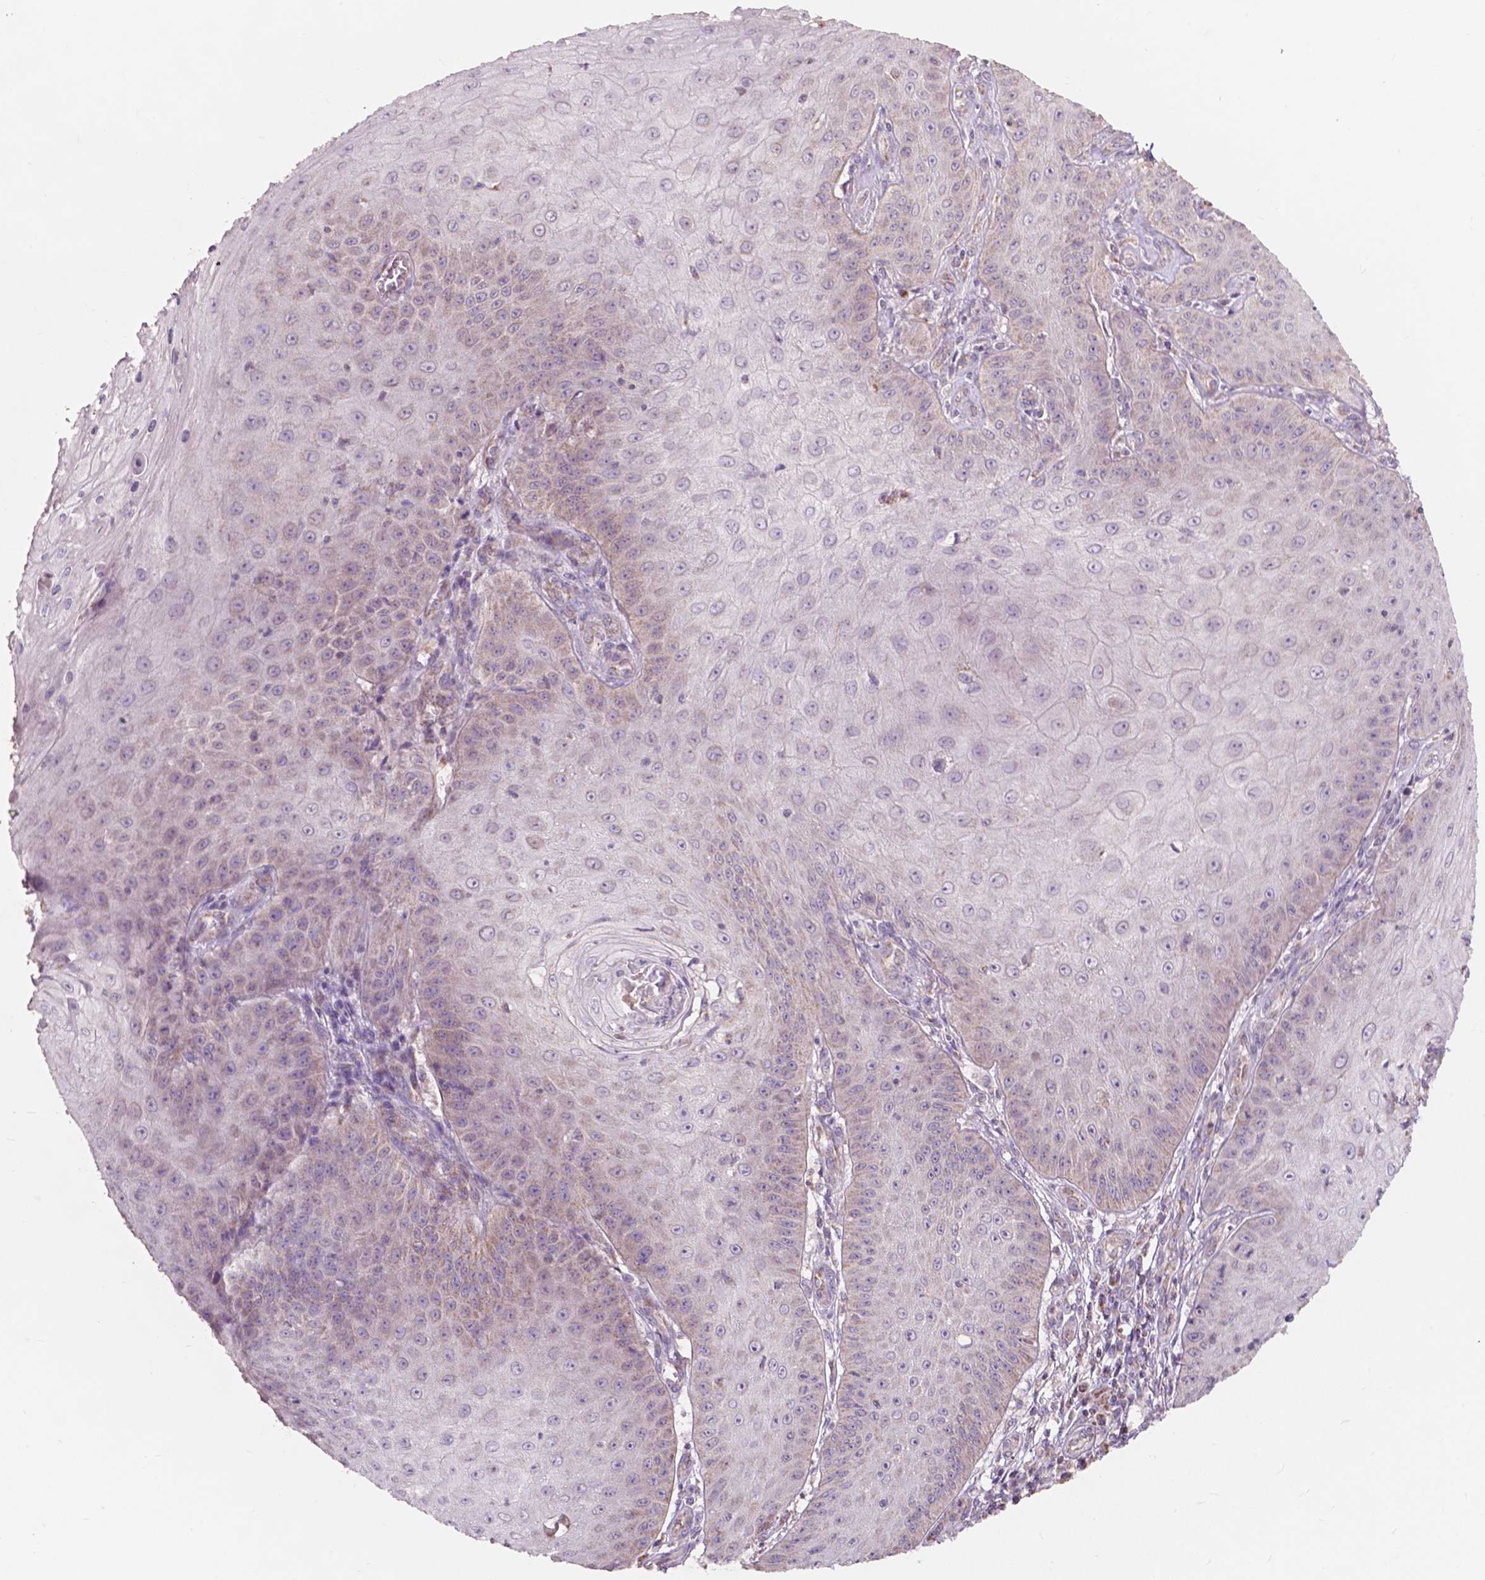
{"staining": {"intensity": "weak", "quantity": "<25%", "location": "cytoplasmic/membranous"}, "tissue": "skin cancer", "cell_type": "Tumor cells", "image_type": "cancer", "snomed": [{"axis": "morphology", "description": "Squamous cell carcinoma, NOS"}, {"axis": "topography", "description": "Skin"}], "caption": "A histopathology image of human skin cancer is negative for staining in tumor cells.", "gene": "NDUFA10", "patient": {"sex": "male", "age": 70}}